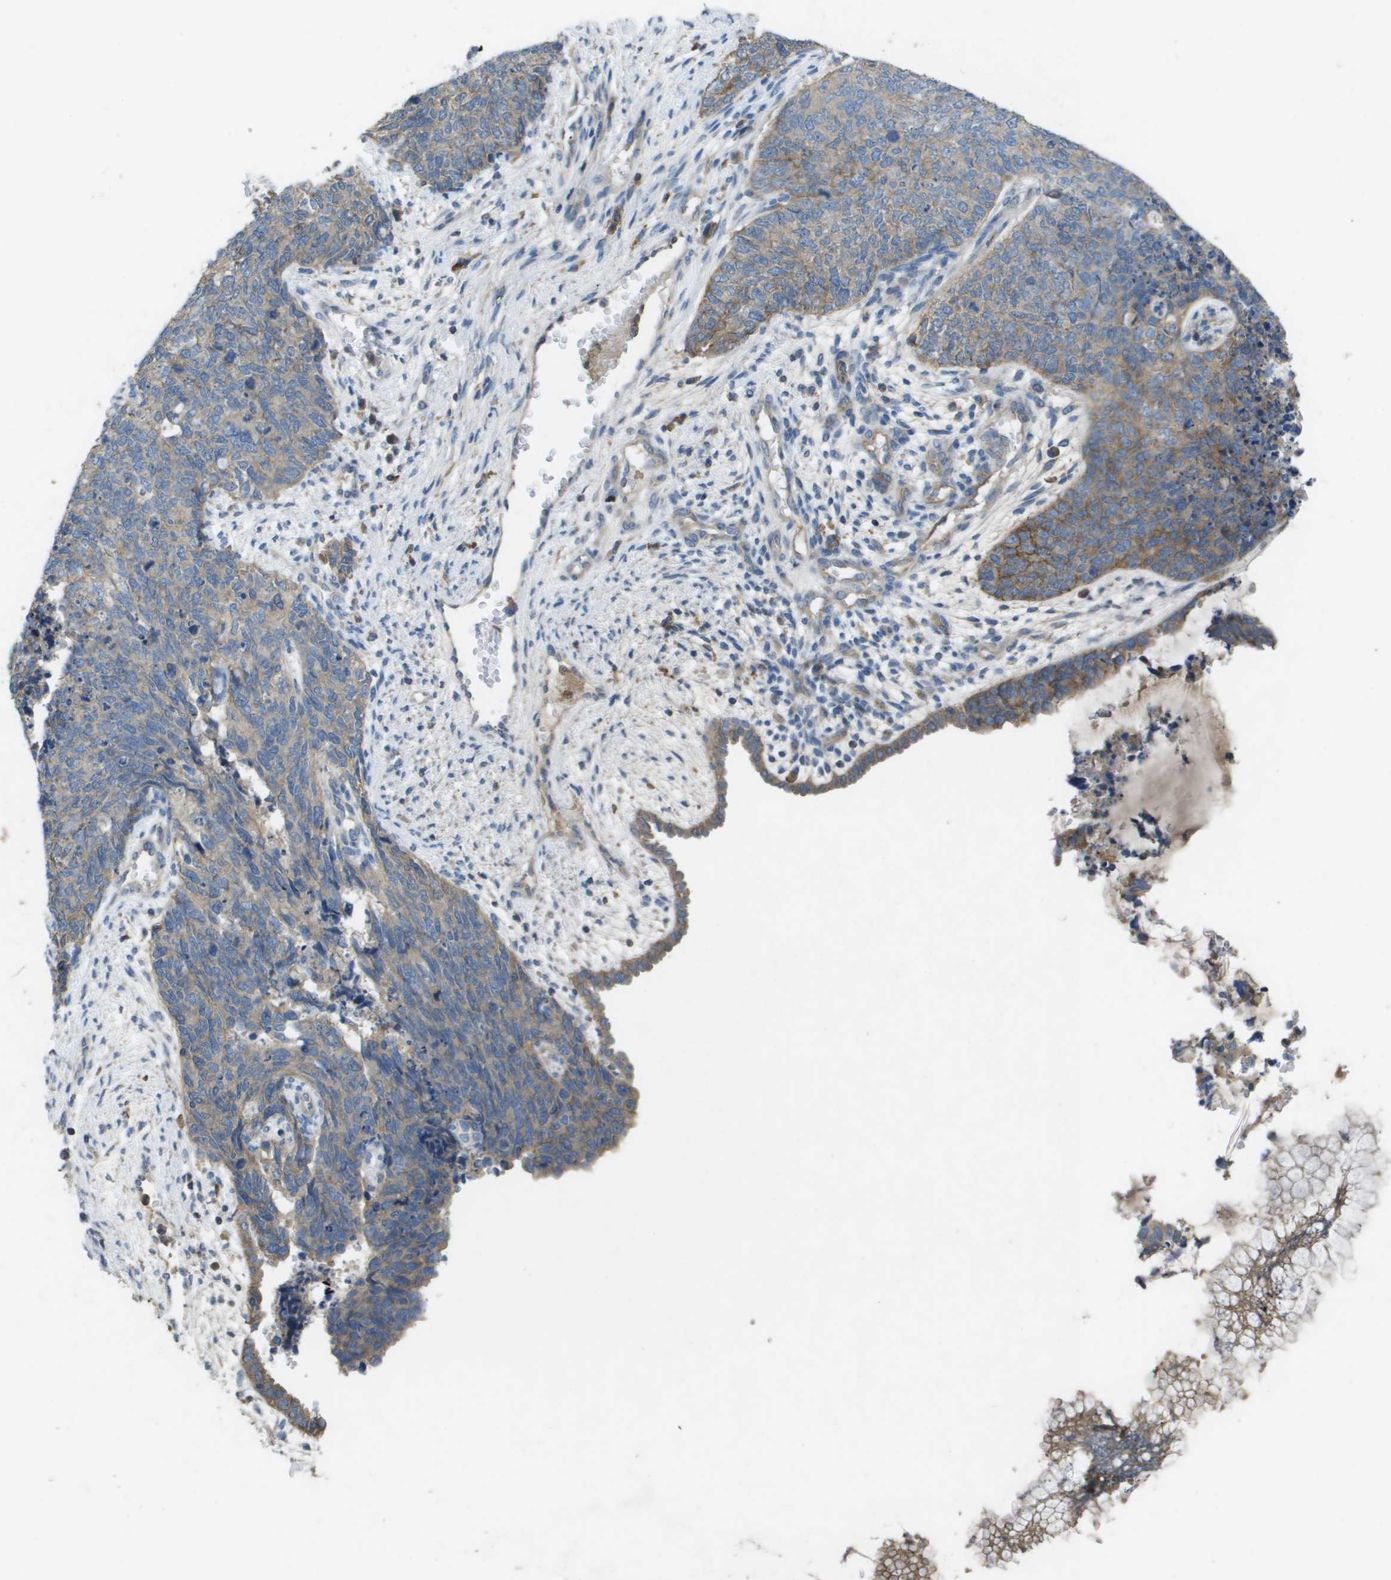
{"staining": {"intensity": "moderate", "quantity": "<25%", "location": "cytoplasmic/membranous"}, "tissue": "cervical cancer", "cell_type": "Tumor cells", "image_type": "cancer", "snomed": [{"axis": "morphology", "description": "Squamous cell carcinoma, NOS"}, {"axis": "topography", "description": "Cervix"}], "caption": "A brown stain labels moderate cytoplasmic/membranous positivity of a protein in human cervical cancer tumor cells.", "gene": "CLCA4", "patient": {"sex": "female", "age": 63}}